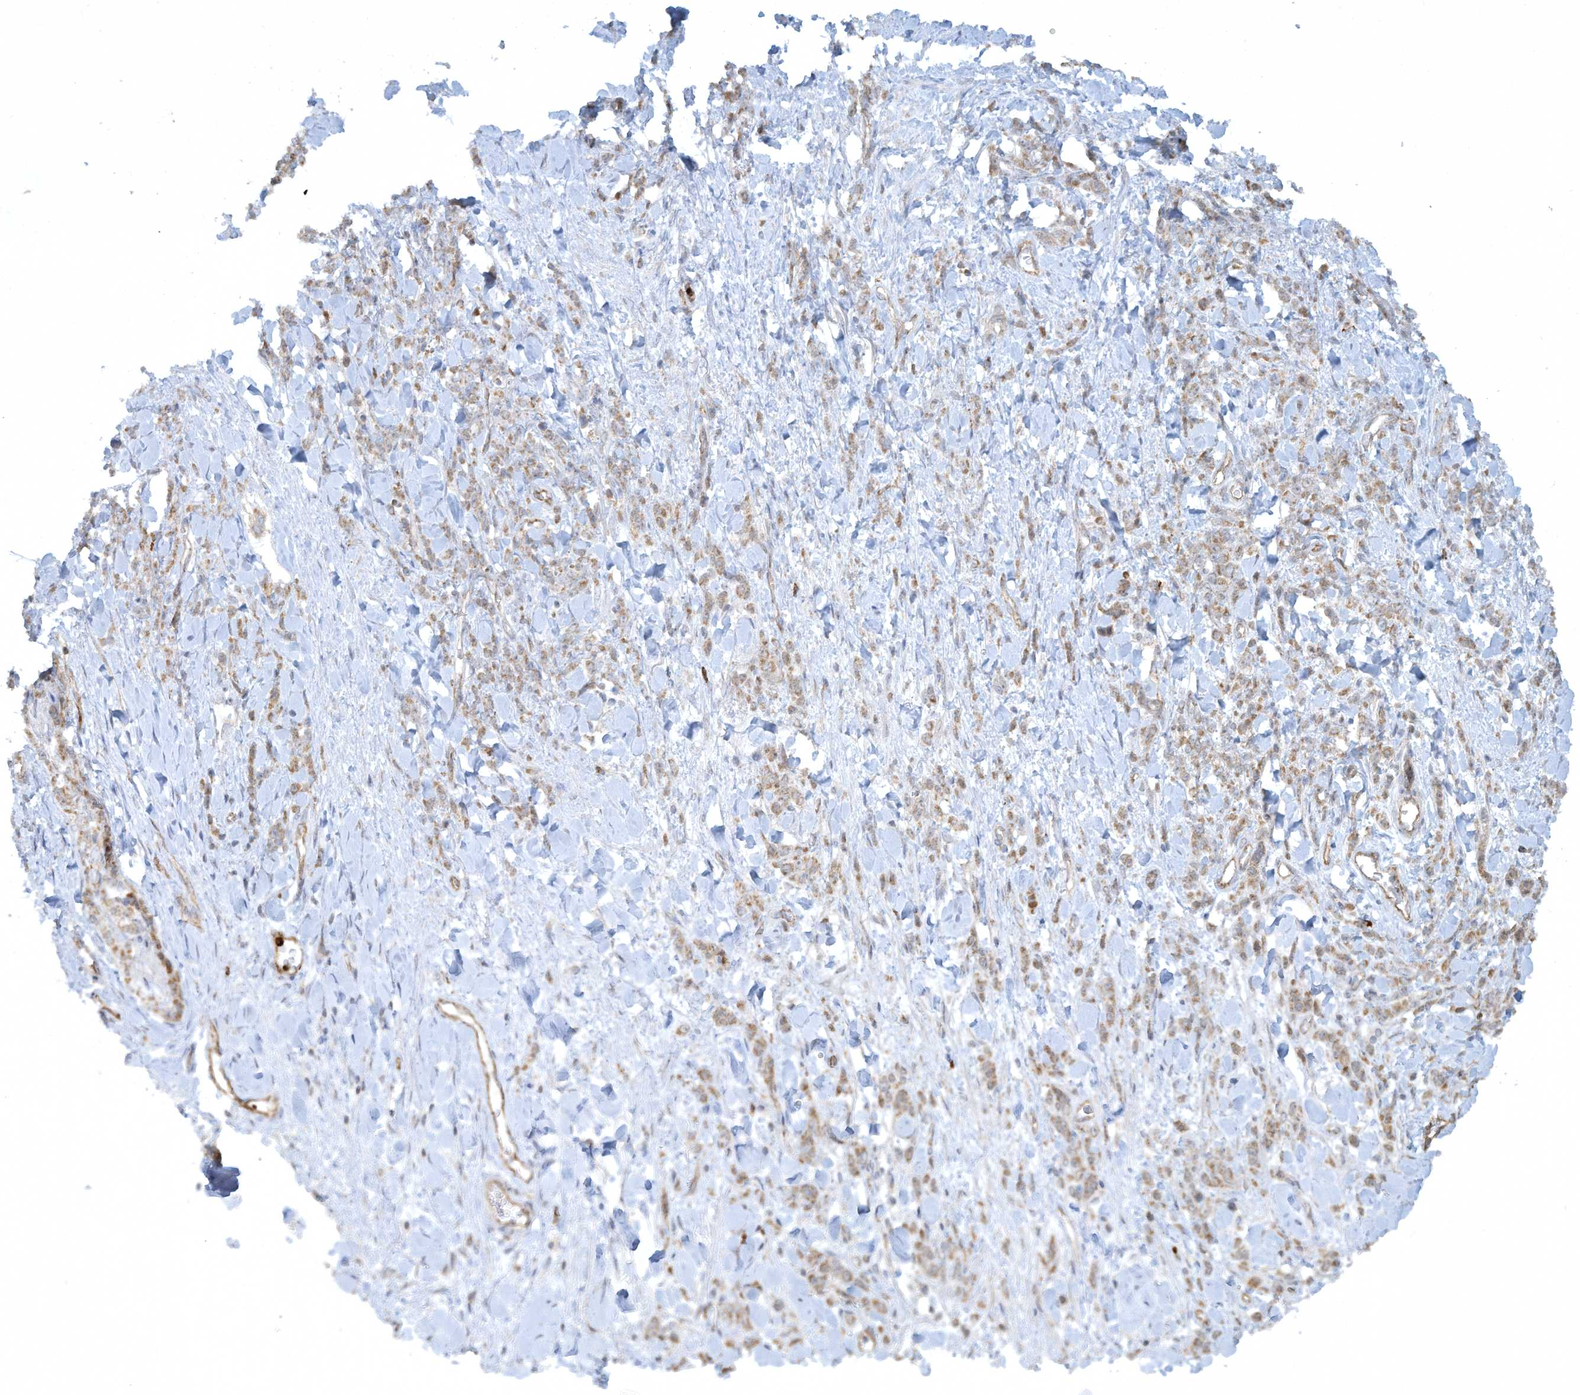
{"staining": {"intensity": "moderate", "quantity": ">75%", "location": "cytoplasmic/membranous"}, "tissue": "stomach cancer", "cell_type": "Tumor cells", "image_type": "cancer", "snomed": [{"axis": "morphology", "description": "Normal tissue, NOS"}, {"axis": "morphology", "description": "Adenocarcinoma, NOS"}, {"axis": "topography", "description": "Stomach"}], "caption": "IHC of human stomach cancer reveals medium levels of moderate cytoplasmic/membranous positivity in about >75% of tumor cells.", "gene": "CHRNA4", "patient": {"sex": "male", "age": 82}}